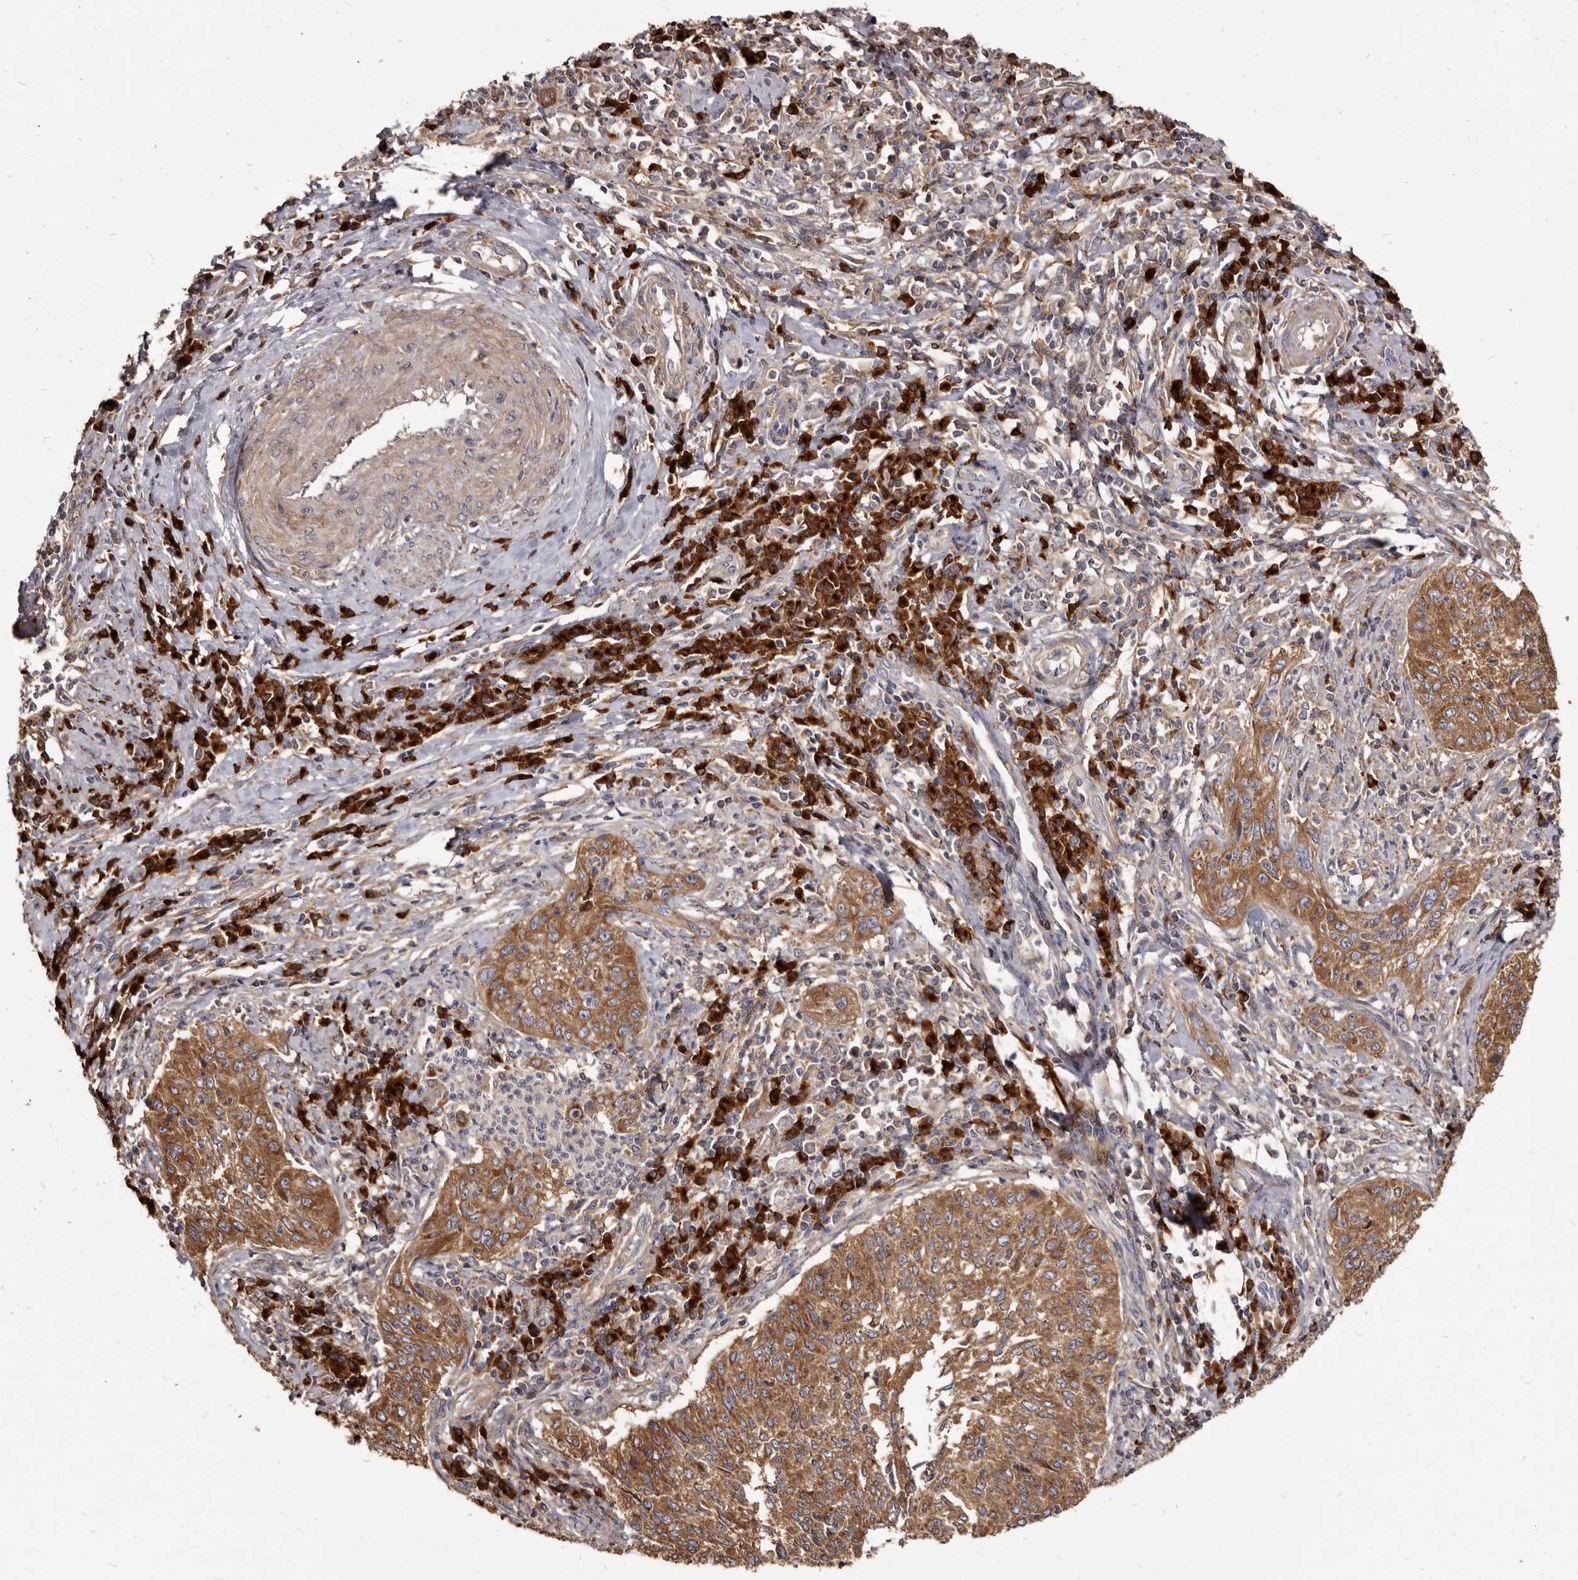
{"staining": {"intensity": "moderate", "quantity": ">75%", "location": "cytoplasmic/membranous"}, "tissue": "cervical cancer", "cell_type": "Tumor cells", "image_type": "cancer", "snomed": [{"axis": "morphology", "description": "Squamous cell carcinoma, NOS"}, {"axis": "topography", "description": "Cervix"}], "caption": "Protein positivity by IHC reveals moderate cytoplasmic/membranous expression in about >75% of tumor cells in cervical squamous cell carcinoma.", "gene": "TPD52", "patient": {"sex": "female", "age": 30}}